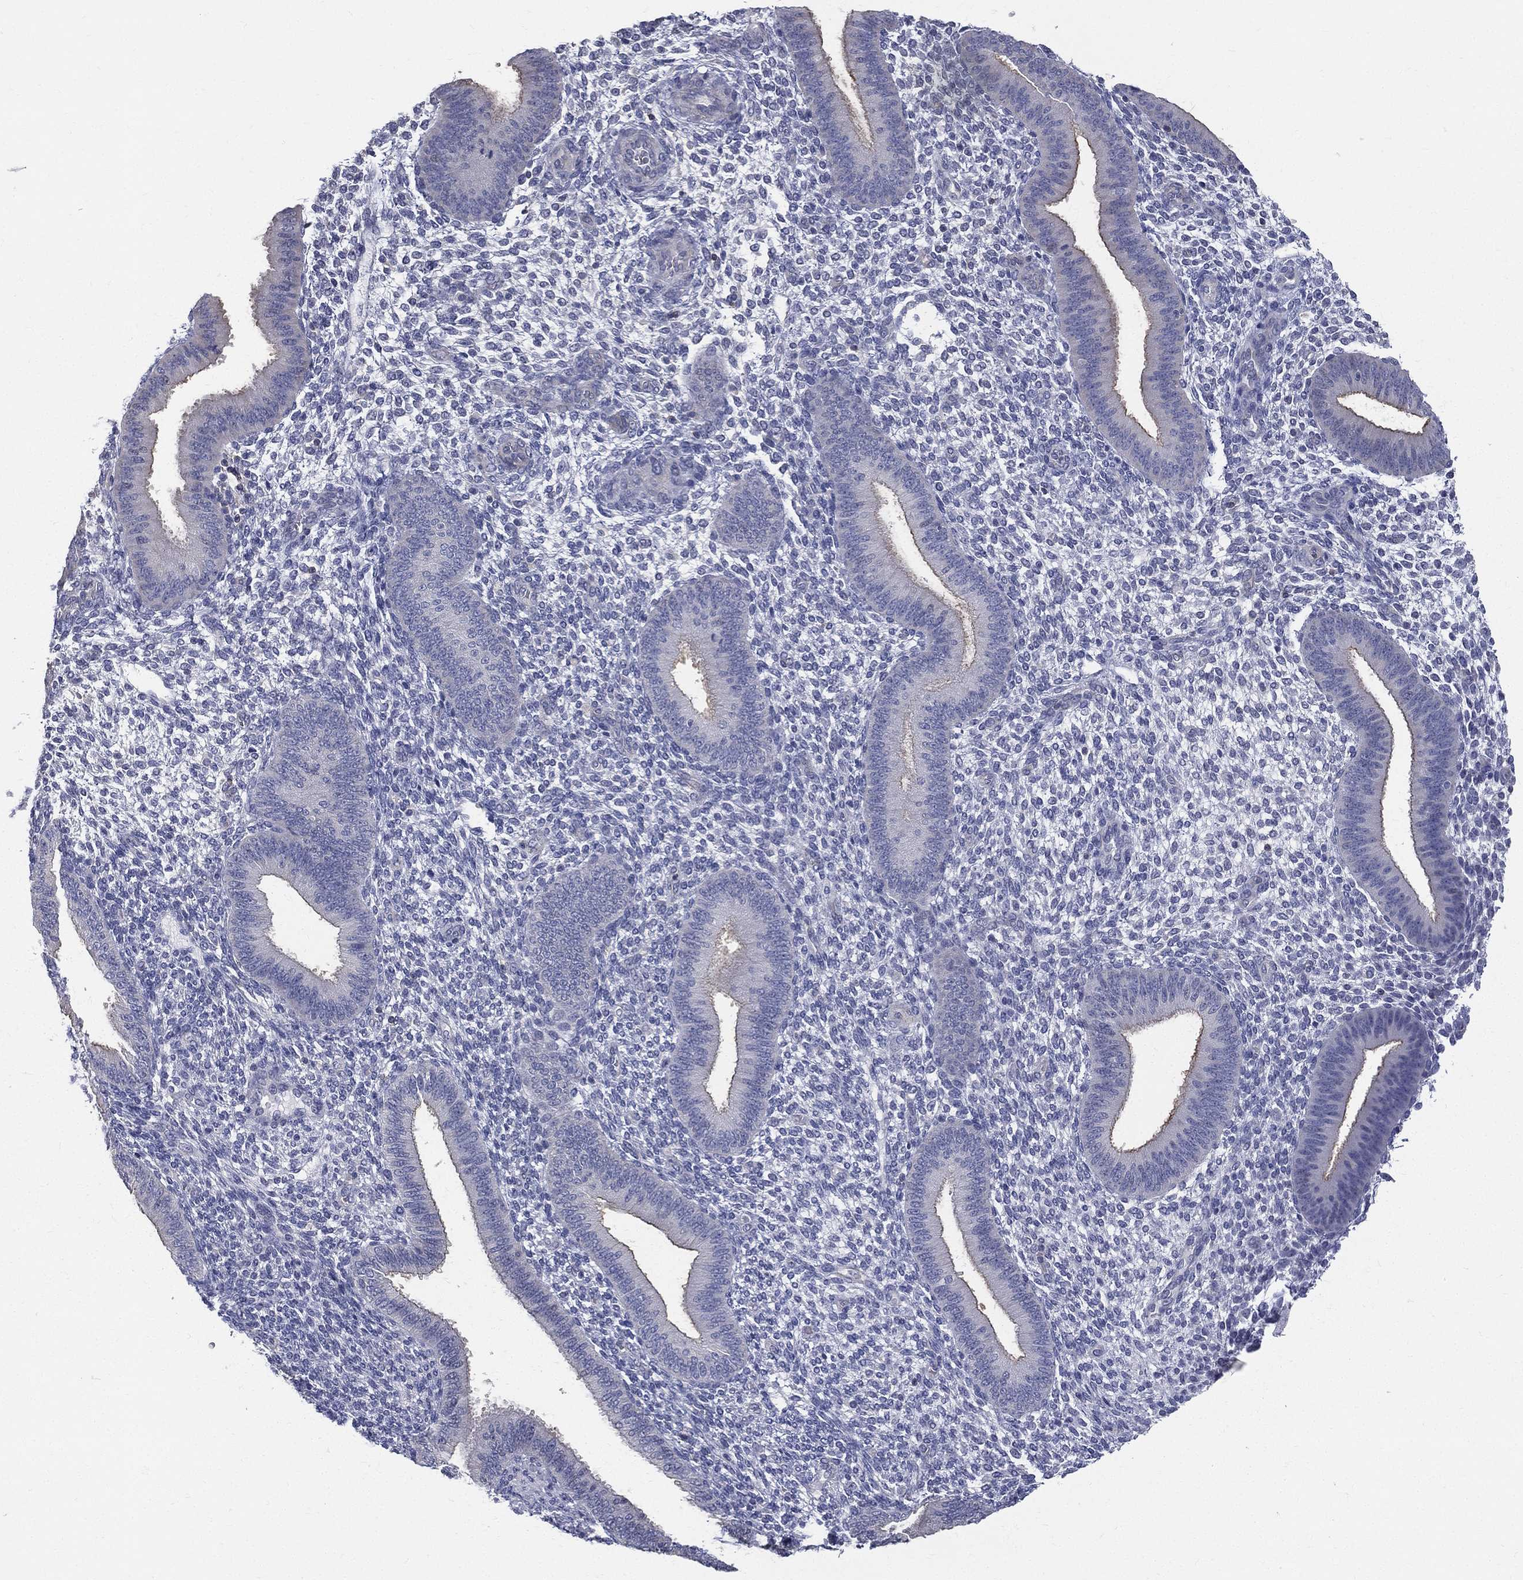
{"staining": {"intensity": "negative", "quantity": "none", "location": "none"}, "tissue": "endometrium", "cell_type": "Cells in endometrial stroma", "image_type": "normal", "snomed": [{"axis": "morphology", "description": "Normal tissue, NOS"}, {"axis": "topography", "description": "Endometrium"}], "caption": "A high-resolution micrograph shows IHC staining of unremarkable endometrium, which shows no significant expression in cells in endometrial stroma.", "gene": "ETNPPL", "patient": {"sex": "female", "age": 39}}